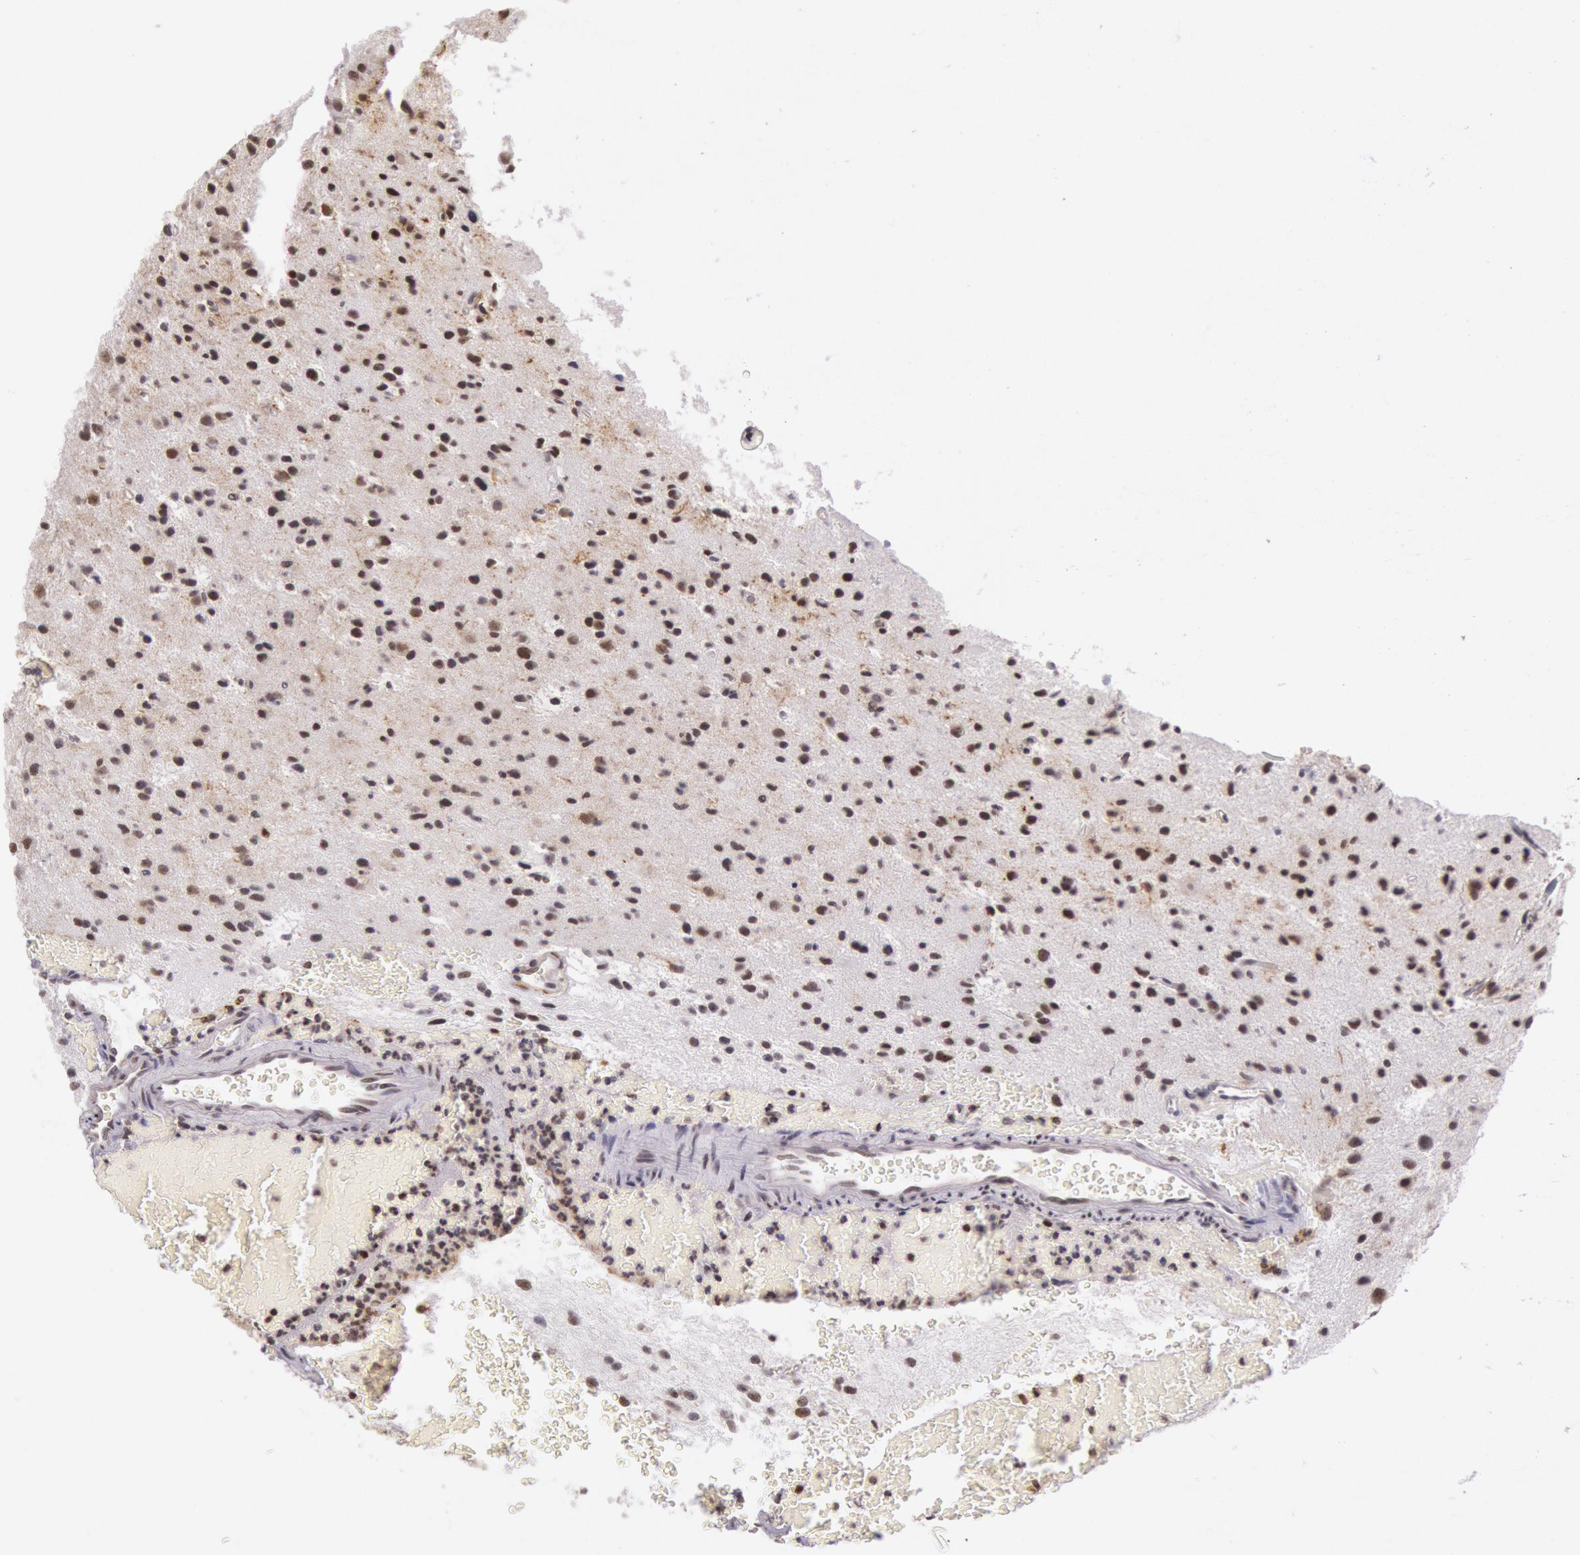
{"staining": {"intensity": "moderate", "quantity": ">75%", "location": "nuclear"}, "tissue": "glioma", "cell_type": "Tumor cells", "image_type": "cancer", "snomed": [{"axis": "morphology", "description": "Glioma, malignant, Low grade"}, {"axis": "topography", "description": "Brain"}], "caption": "Immunohistochemistry (IHC) image of neoplastic tissue: human glioma stained using immunohistochemistry (IHC) demonstrates medium levels of moderate protein expression localized specifically in the nuclear of tumor cells, appearing as a nuclear brown color.", "gene": "ESS2", "patient": {"sex": "female", "age": 46}}